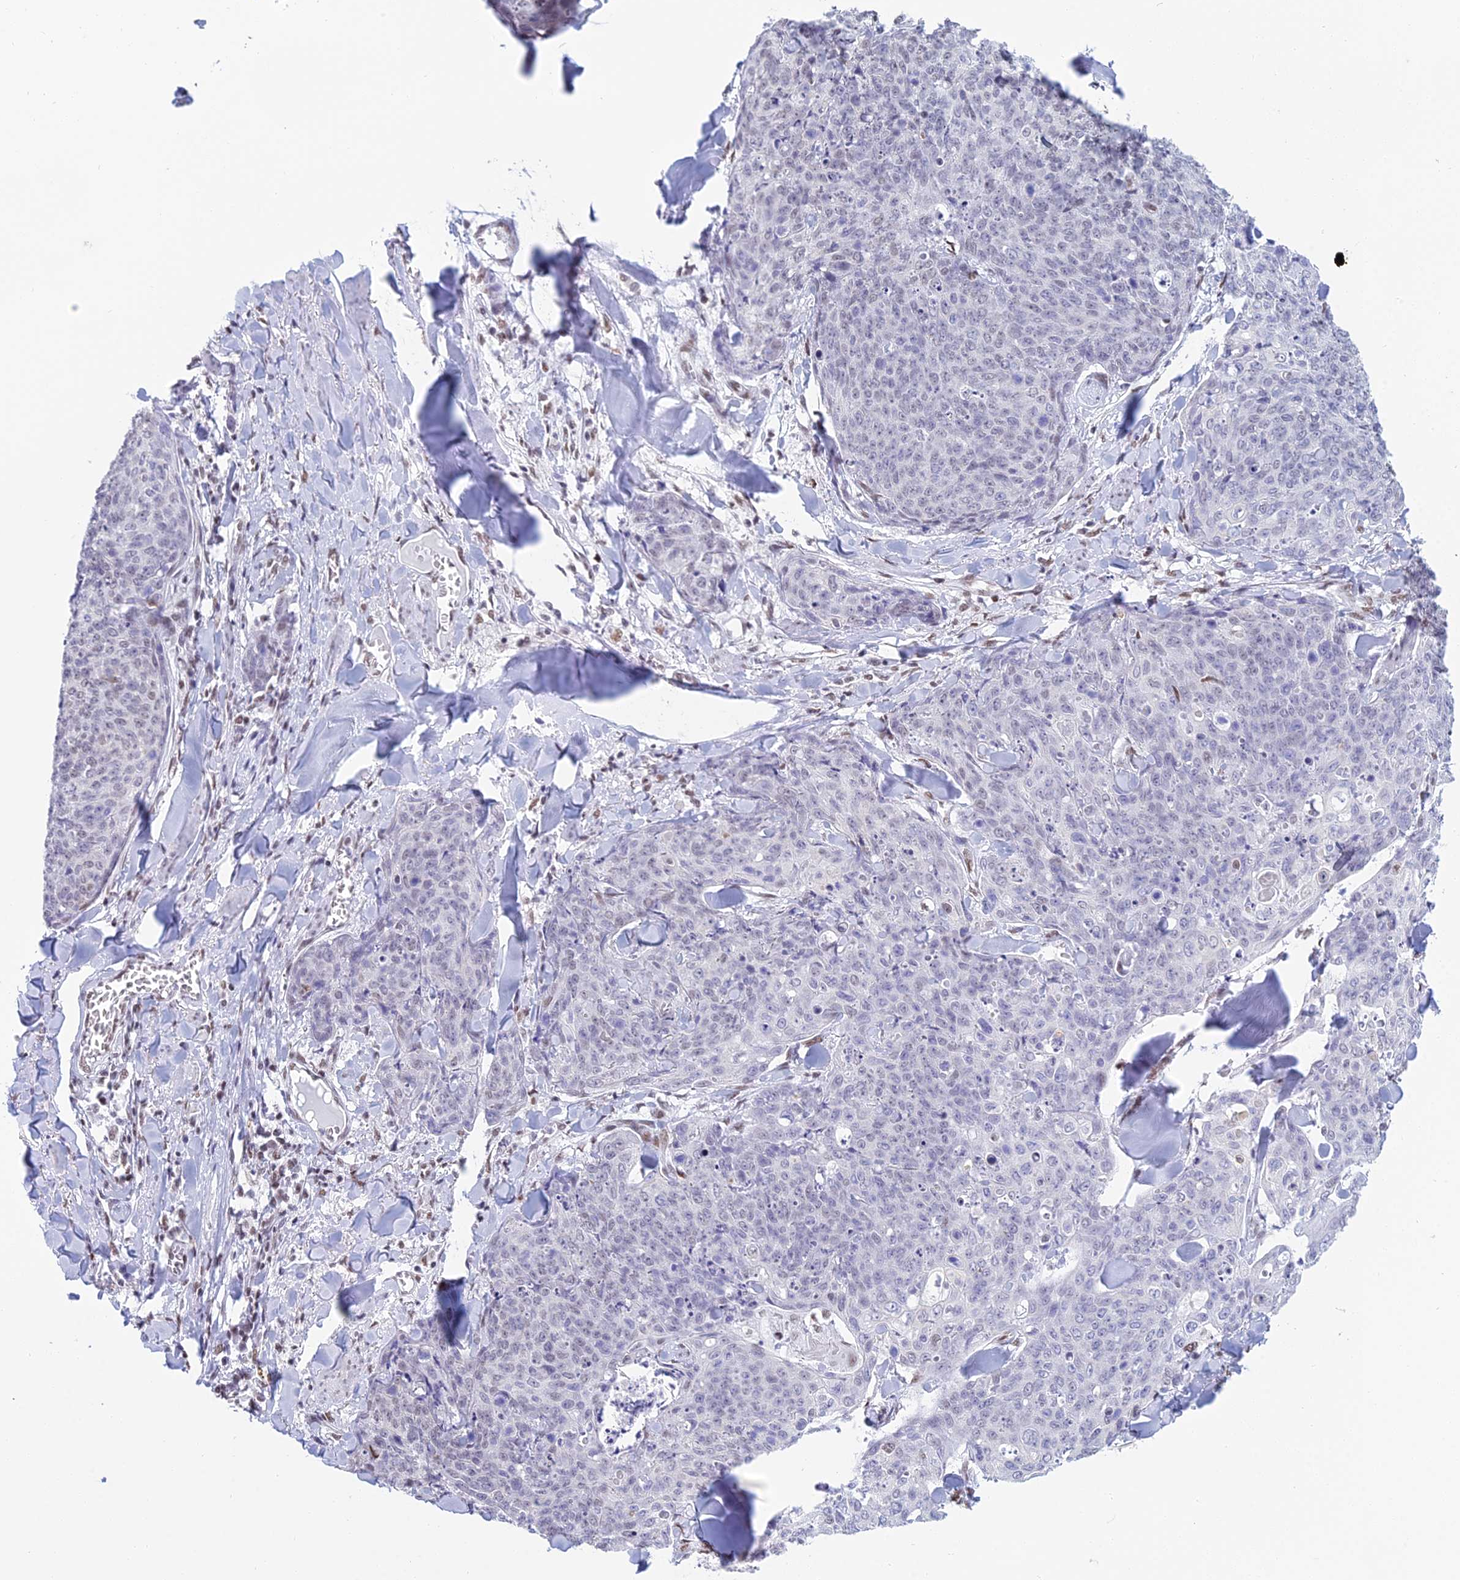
{"staining": {"intensity": "negative", "quantity": "none", "location": "none"}, "tissue": "skin cancer", "cell_type": "Tumor cells", "image_type": "cancer", "snomed": [{"axis": "morphology", "description": "Squamous cell carcinoma, NOS"}, {"axis": "topography", "description": "Skin"}, {"axis": "topography", "description": "Vulva"}], "caption": "High magnification brightfield microscopy of squamous cell carcinoma (skin) stained with DAB (3,3'-diaminobenzidine) (brown) and counterstained with hematoxylin (blue): tumor cells show no significant staining.", "gene": "CDC26", "patient": {"sex": "female", "age": 85}}